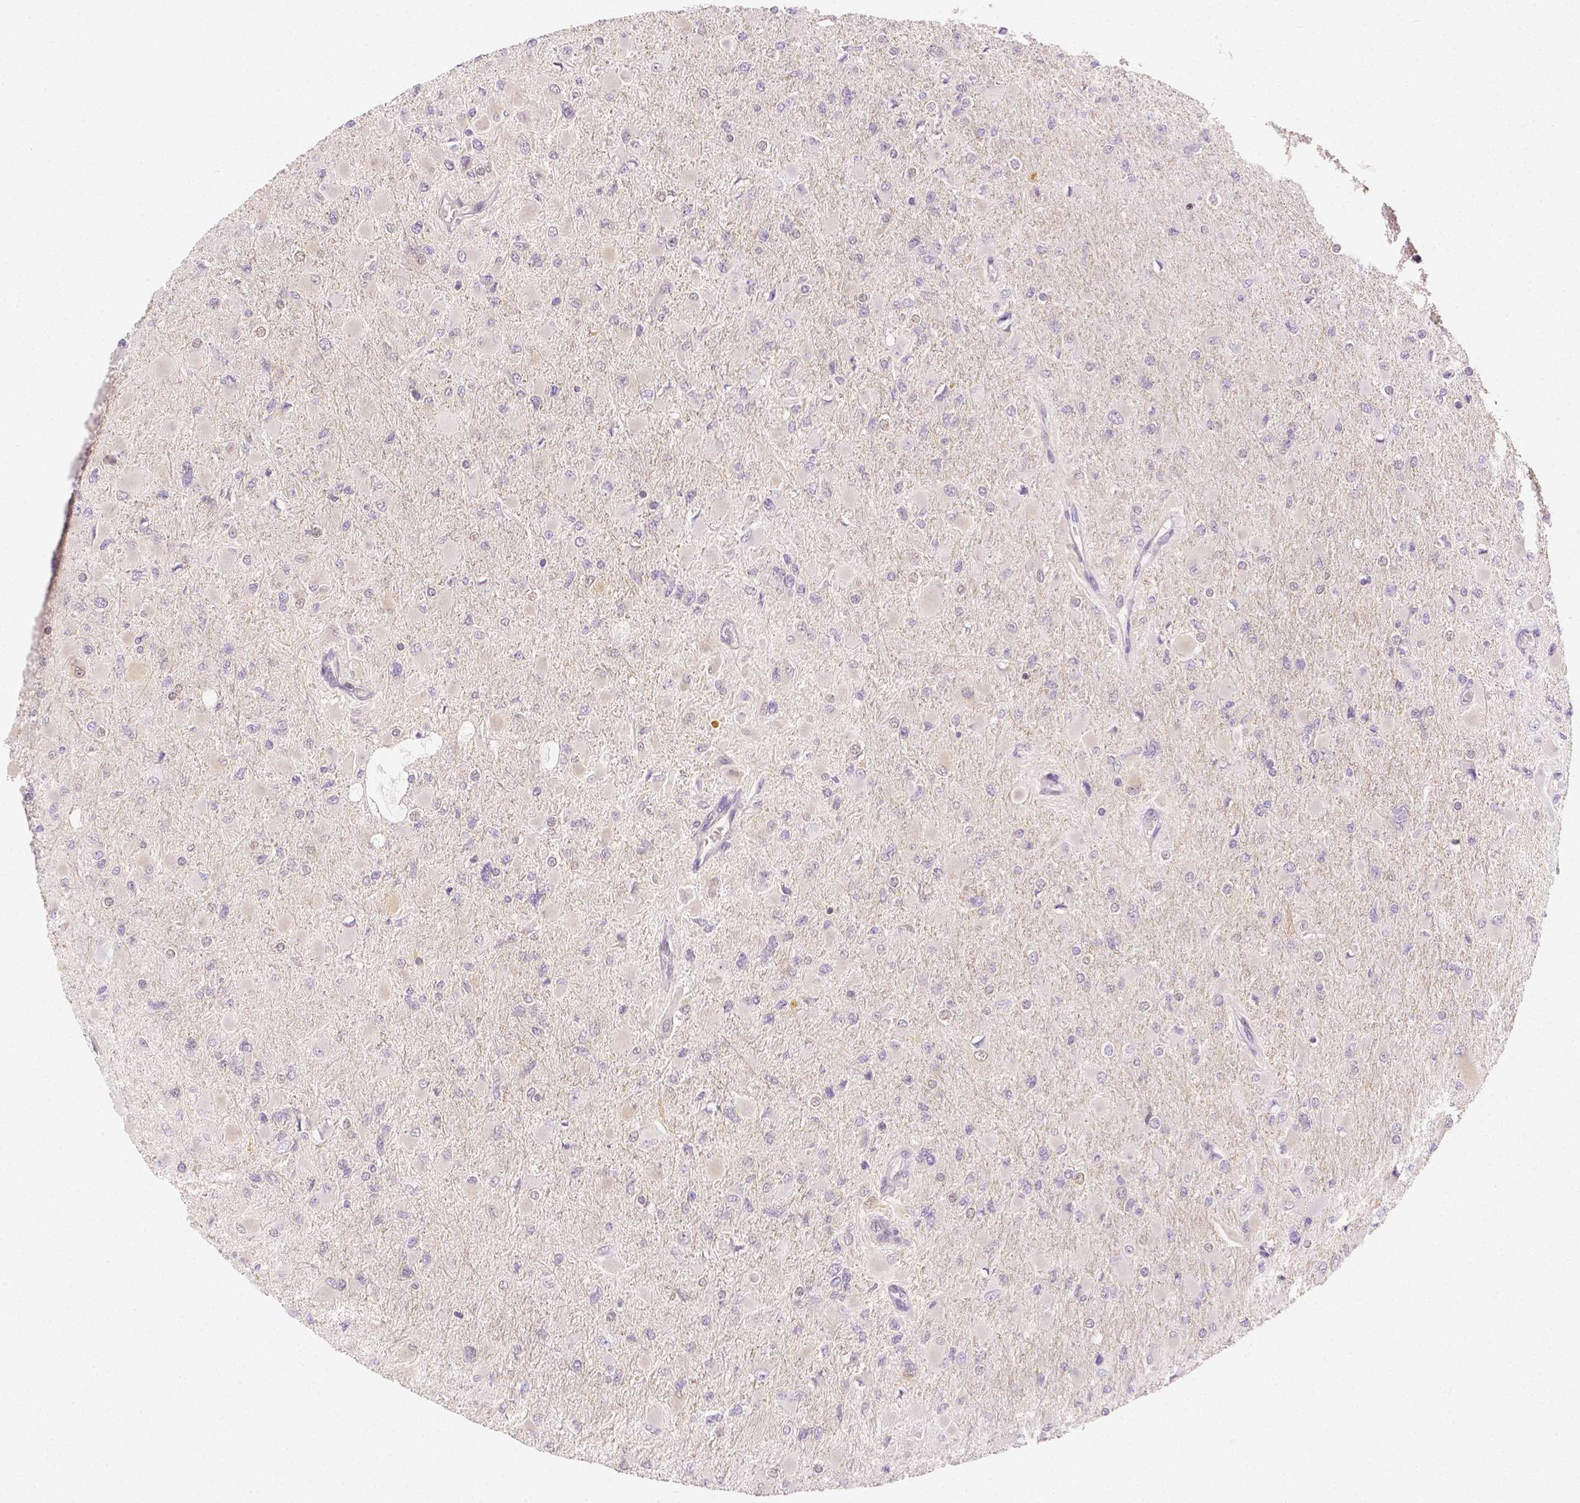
{"staining": {"intensity": "negative", "quantity": "none", "location": "none"}, "tissue": "glioma", "cell_type": "Tumor cells", "image_type": "cancer", "snomed": [{"axis": "morphology", "description": "Glioma, malignant, High grade"}, {"axis": "topography", "description": "Cerebral cortex"}], "caption": "Immunohistochemistry of human malignant glioma (high-grade) reveals no staining in tumor cells.", "gene": "SGTB", "patient": {"sex": "female", "age": 36}}